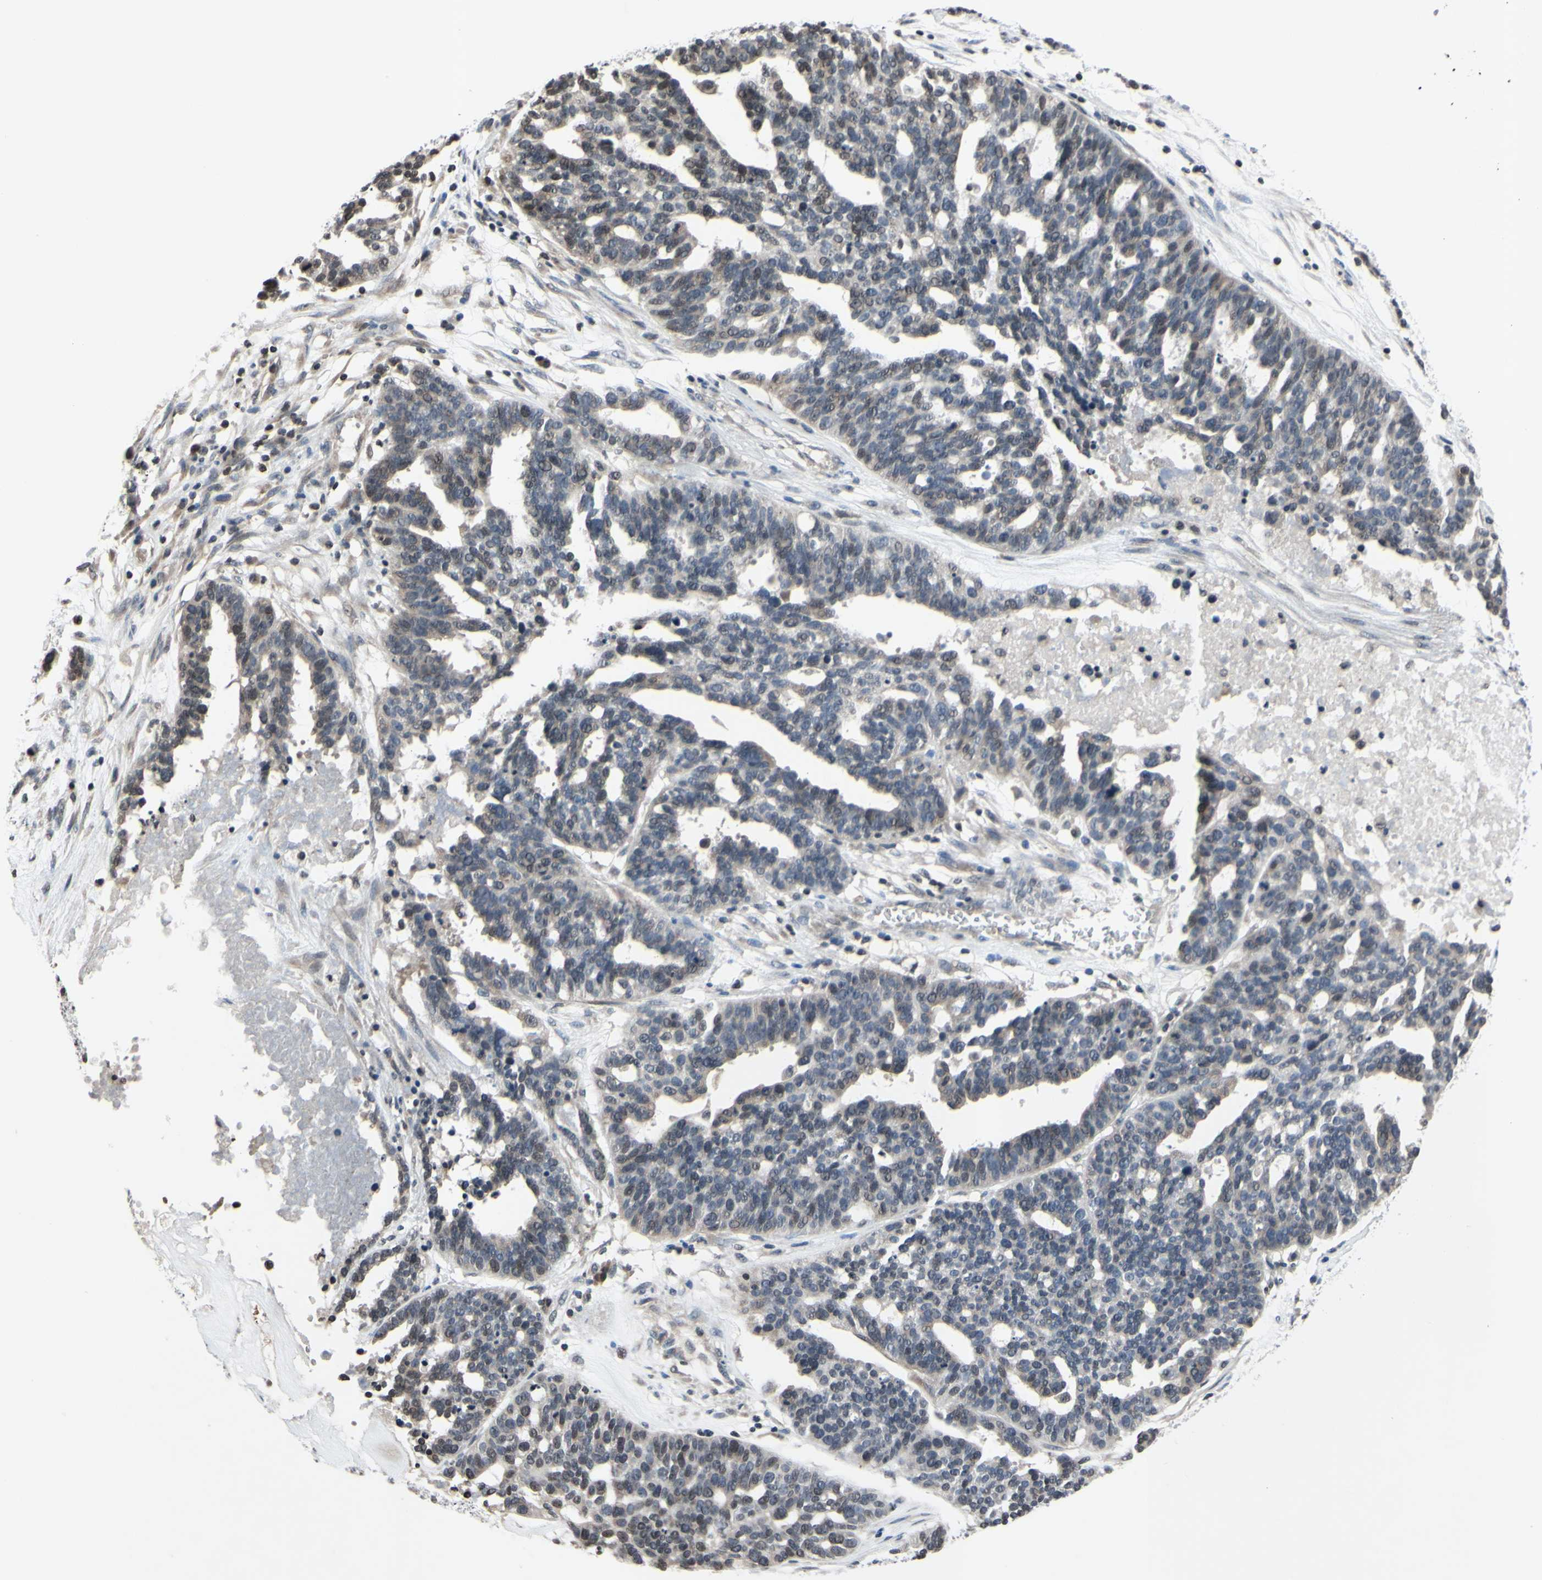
{"staining": {"intensity": "moderate", "quantity": "<25%", "location": "nuclear"}, "tissue": "ovarian cancer", "cell_type": "Tumor cells", "image_type": "cancer", "snomed": [{"axis": "morphology", "description": "Cystadenocarcinoma, serous, NOS"}, {"axis": "topography", "description": "Ovary"}], "caption": "Protein analysis of ovarian cancer tissue reveals moderate nuclear staining in approximately <25% of tumor cells.", "gene": "ARG1", "patient": {"sex": "female", "age": 59}}